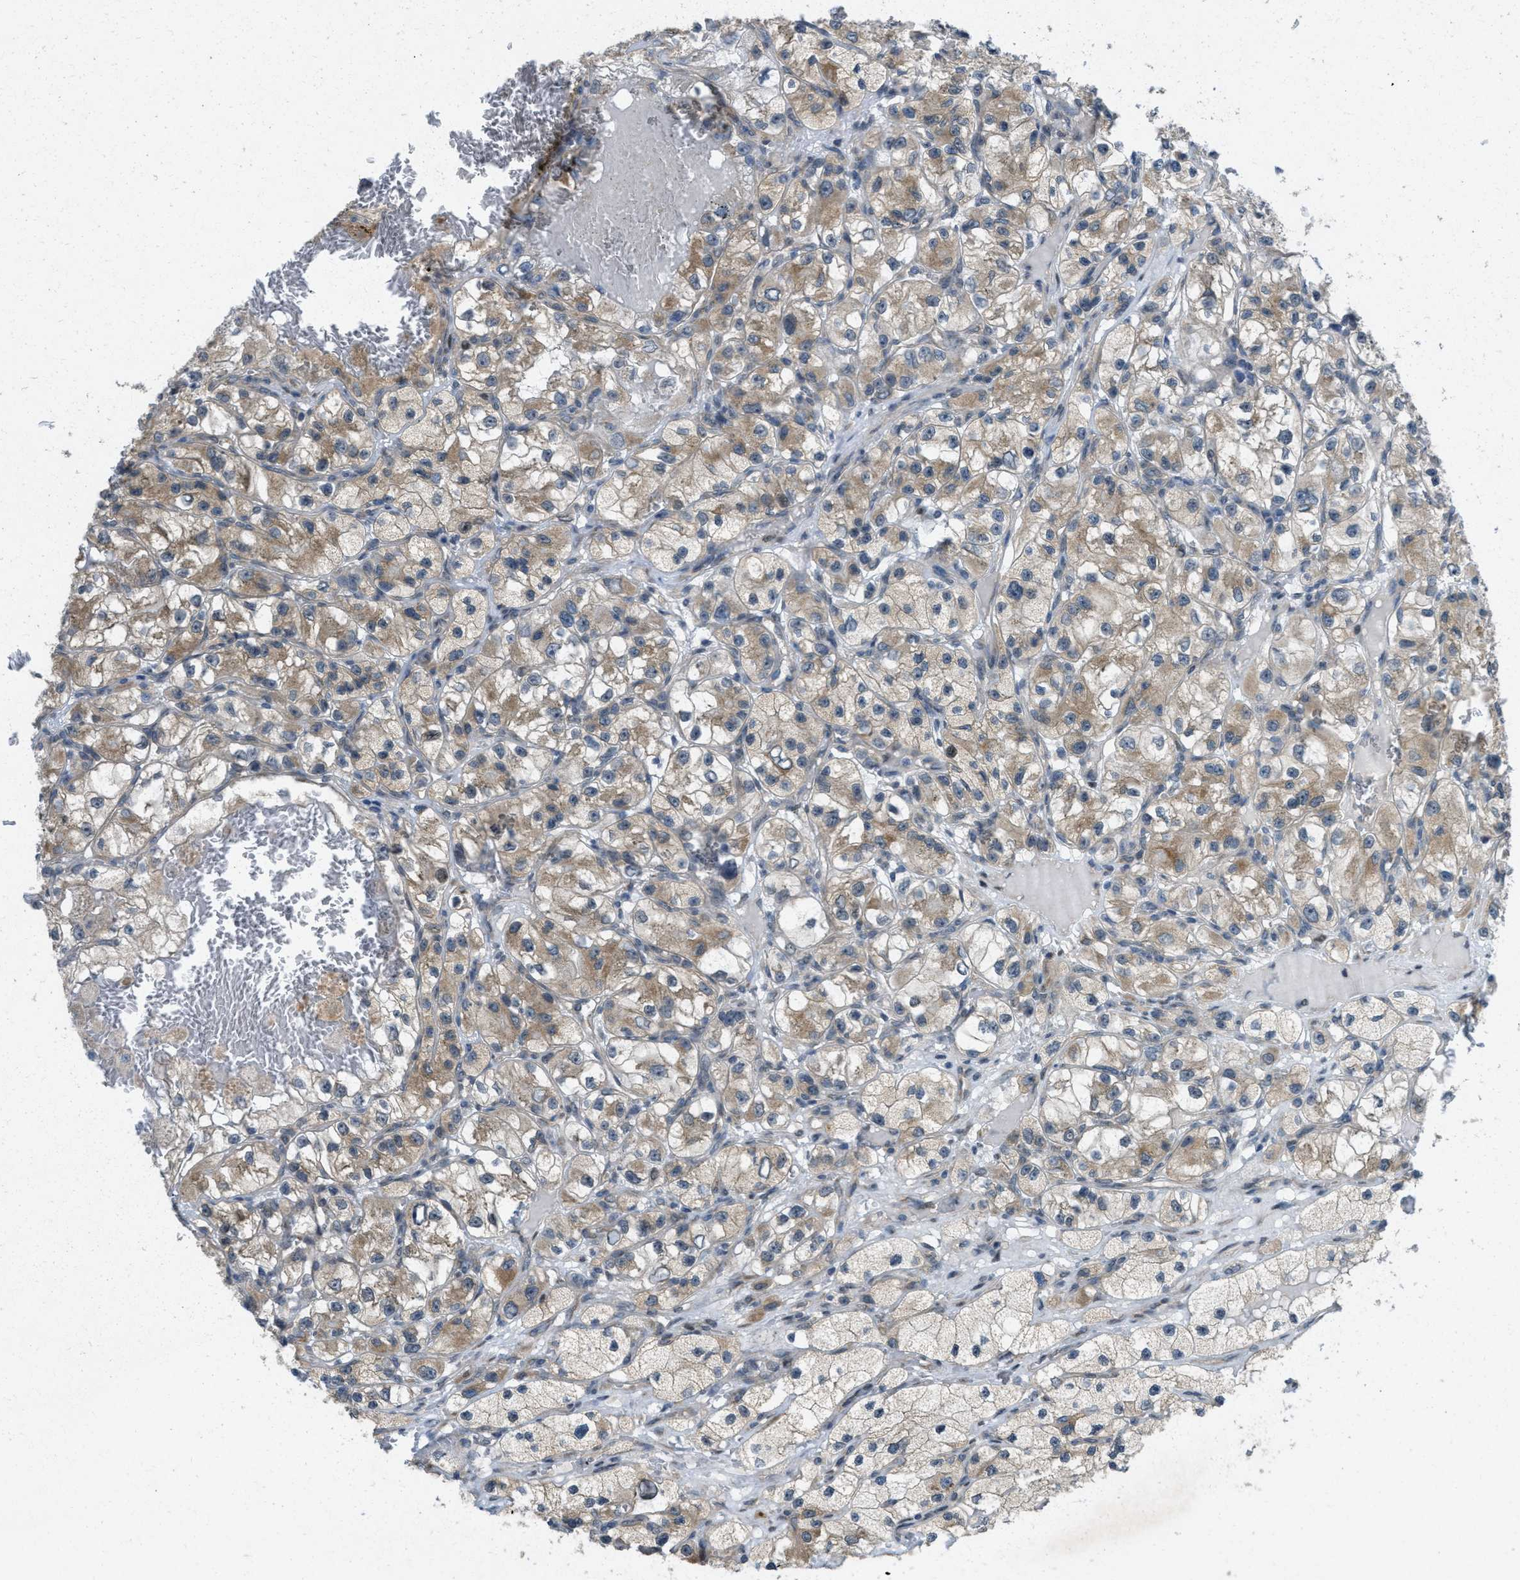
{"staining": {"intensity": "moderate", "quantity": "25%-75%", "location": "cytoplasmic/membranous"}, "tissue": "renal cancer", "cell_type": "Tumor cells", "image_type": "cancer", "snomed": [{"axis": "morphology", "description": "Adenocarcinoma, NOS"}, {"axis": "topography", "description": "Kidney"}], "caption": "A brown stain labels moderate cytoplasmic/membranous positivity of a protein in renal cancer (adenocarcinoma) tumor cells.", "gene": "IFNLR1", "patient": {"sex": "female", "age": 57}}